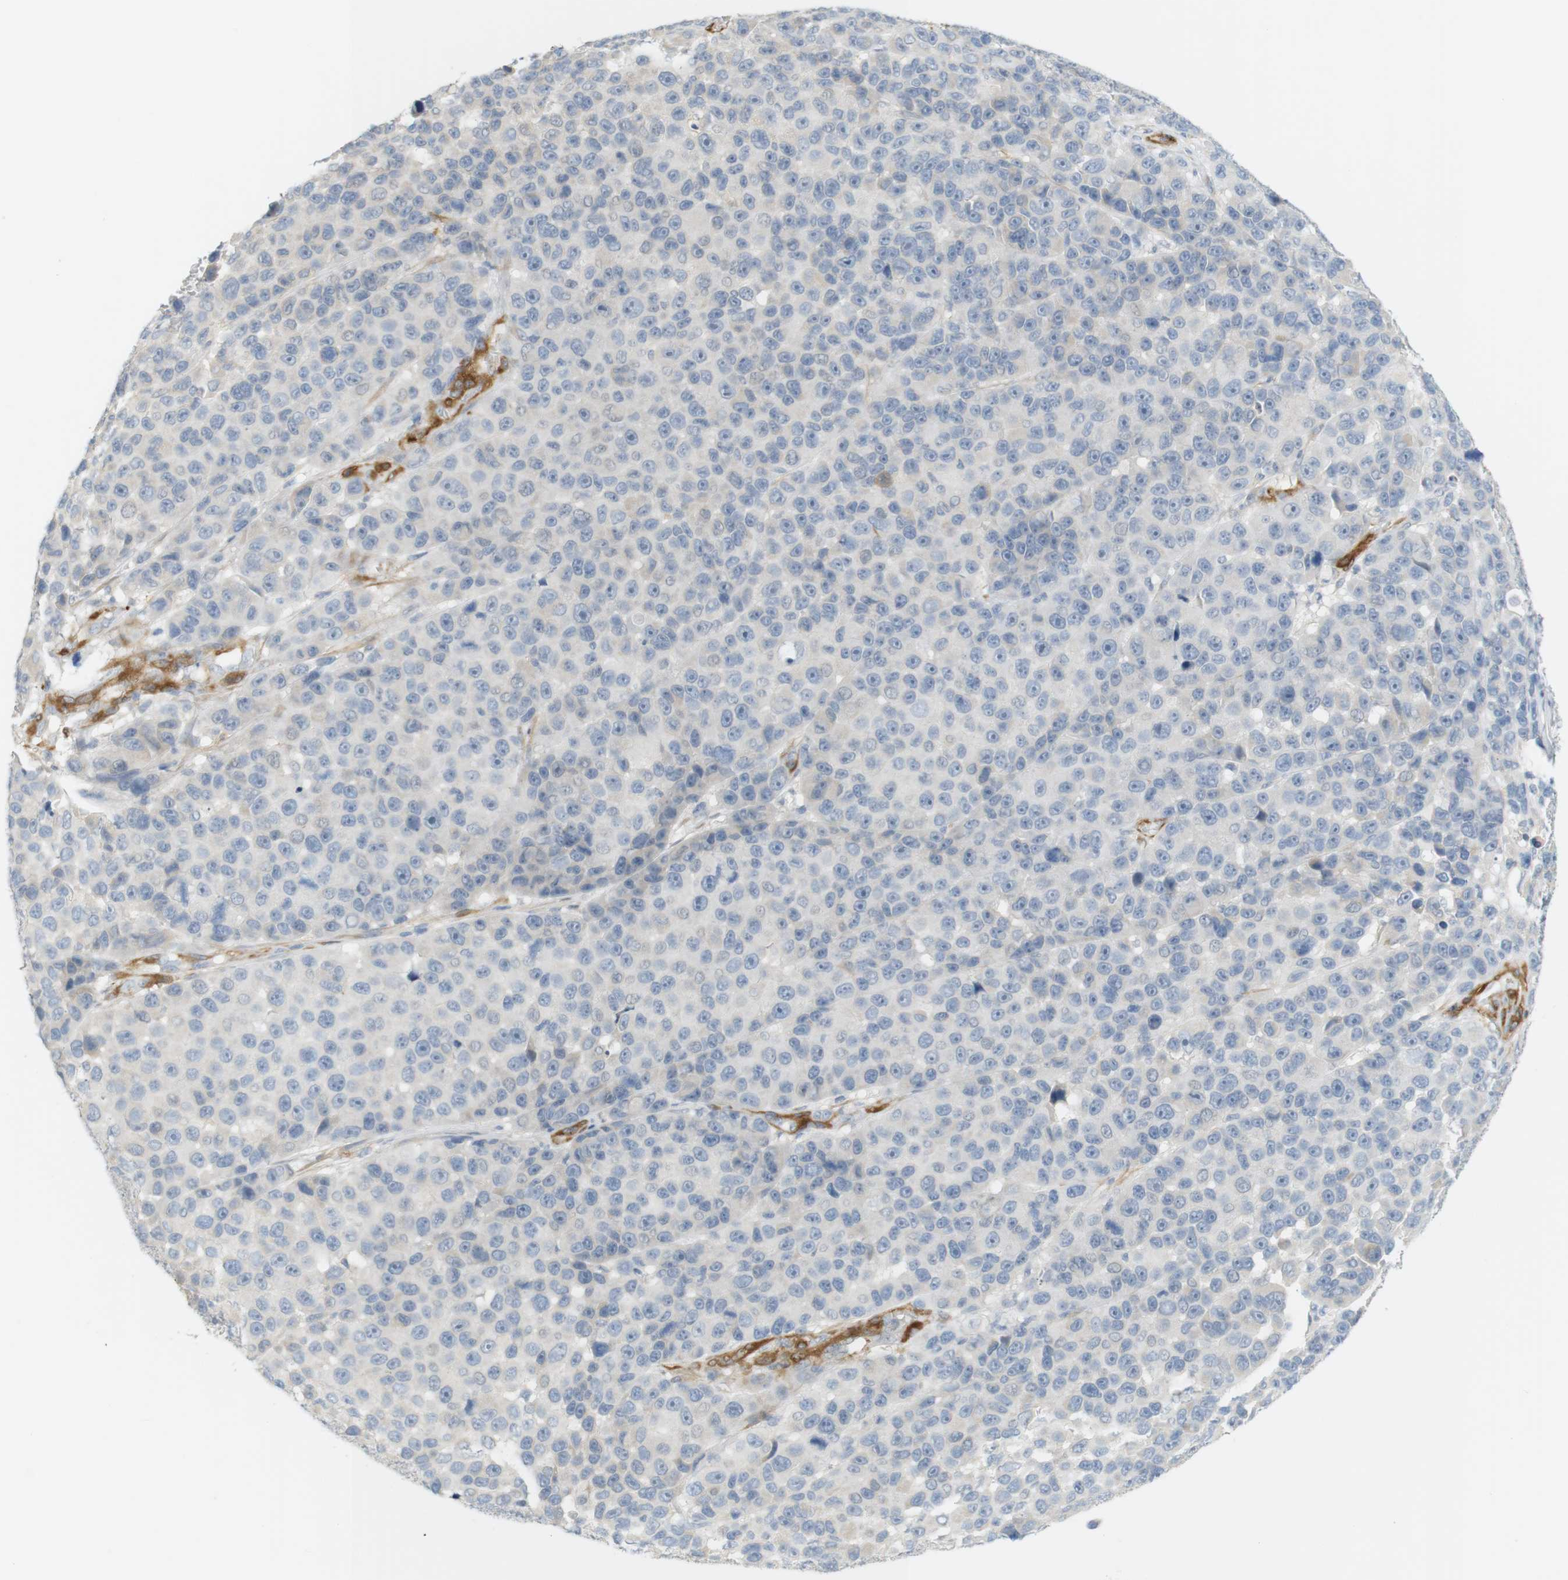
{"staining": {"intensity": "negative", "quantity": "none", "location": "none"}, "tissue": "melanoma", "cell_type": "Tumor cells", "image_type": "cancer", "snomed": [{"axis": "morphology", "description": "Malignant melanoma, NOS"}, {"axis": "topography", "description": "Skin"}], "caption": "IHC photomicrograph of malignant melanoma stained for a protein (brown), which displays no positivity in tumor cells.", "gene": "PDE3A", "patient": {"sex": "male", "age": 53}}